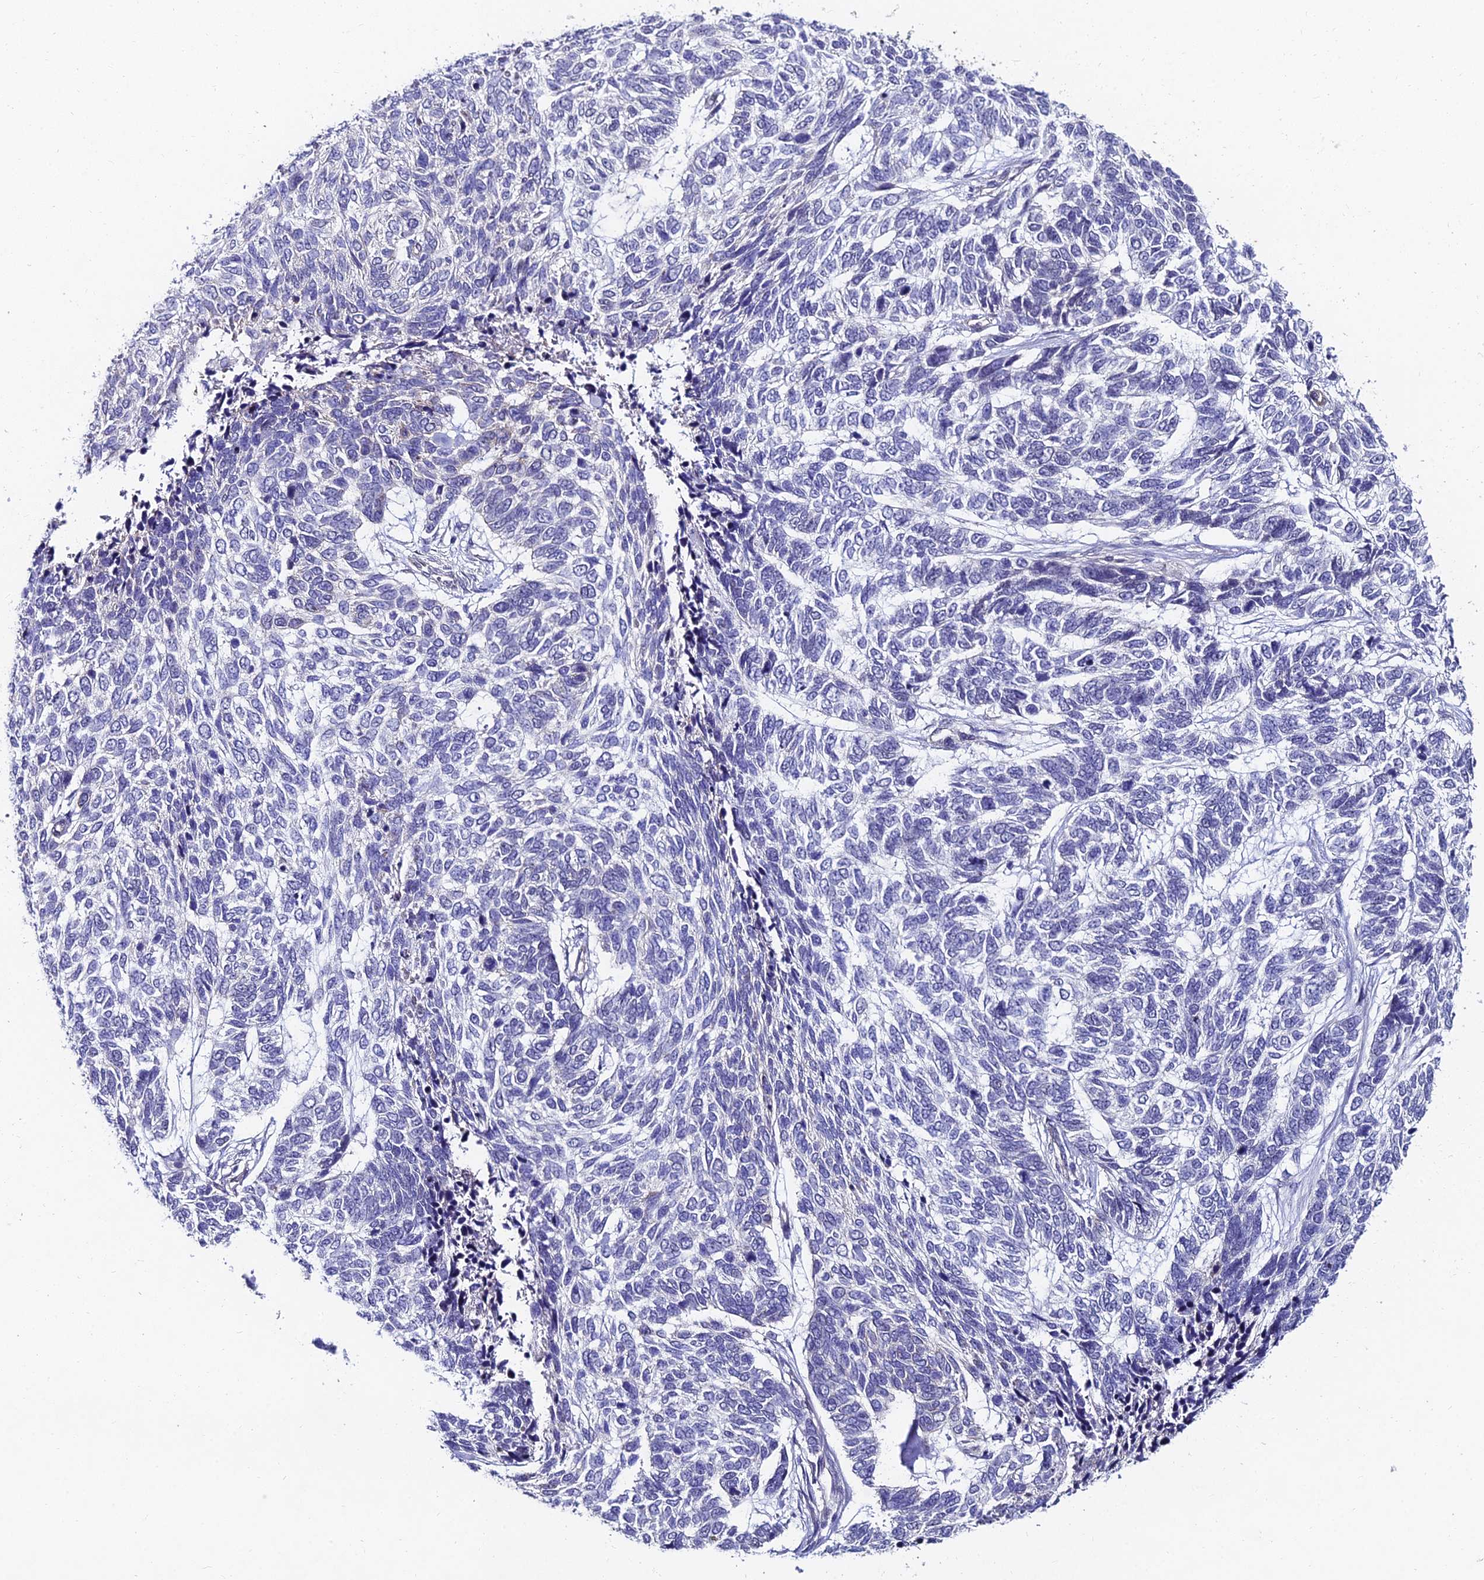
{"staining": {"intensity": "negative", "quantity": "none", "location": "none"}, "tissue": "skin cancer", "cell_type": "Tumor cells", "image_type": "cancer", "snomed": [{"axis": "morphology", "description": "Basal cell carcinoma"}, {"axis": "topography", "description": "Skin"}], "caption": "A micrograph of skin cancer (basal cell carcinoma) stained for a protein demonstrates no brown staining in tumor cells.", "gene": "TRIM24", "patient": {"sex": "female", "age": 65}}